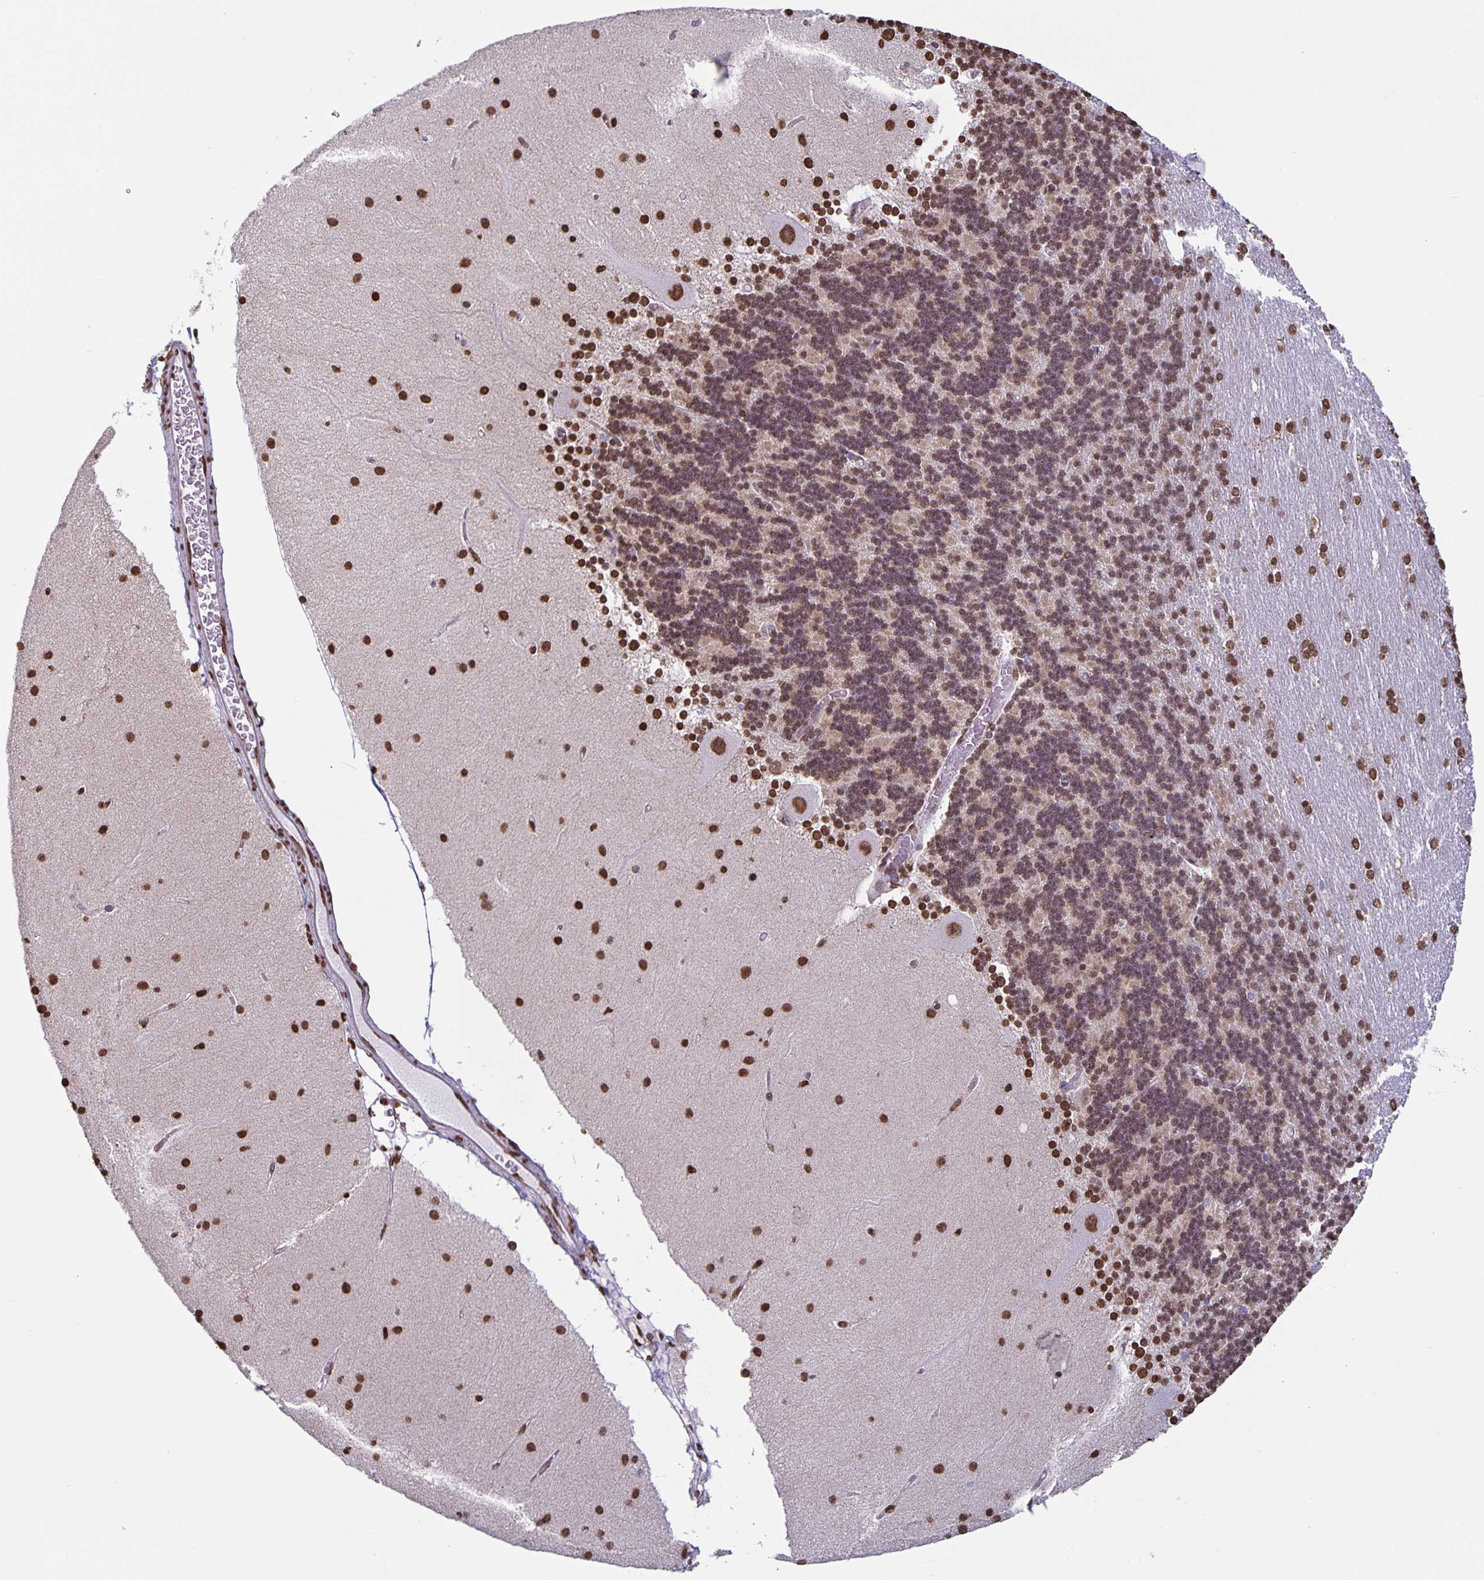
{"staining": {"intensity": "moderate", "quantity": ">75%", "location": "nuclear"}, "tissue": "cerebellum", "cell_type": "Cells in granular layer", "image_type": "normal", "snomed": [{"axis": "morphology", "description": "Normal tissue, NOS"}, {"axis": "topography", "description": "Cerebellum"}], "caption": "IHC histopathology image of normal cerebellum: human cerebellum stained using IHC exhibits medium levels of moderate protein expression localized specifically in the nuclear of cells in granular layer, appearing as a nuclear brown color.", "gene": "DUT", "patient": {"sex": "female", "age": 54}}